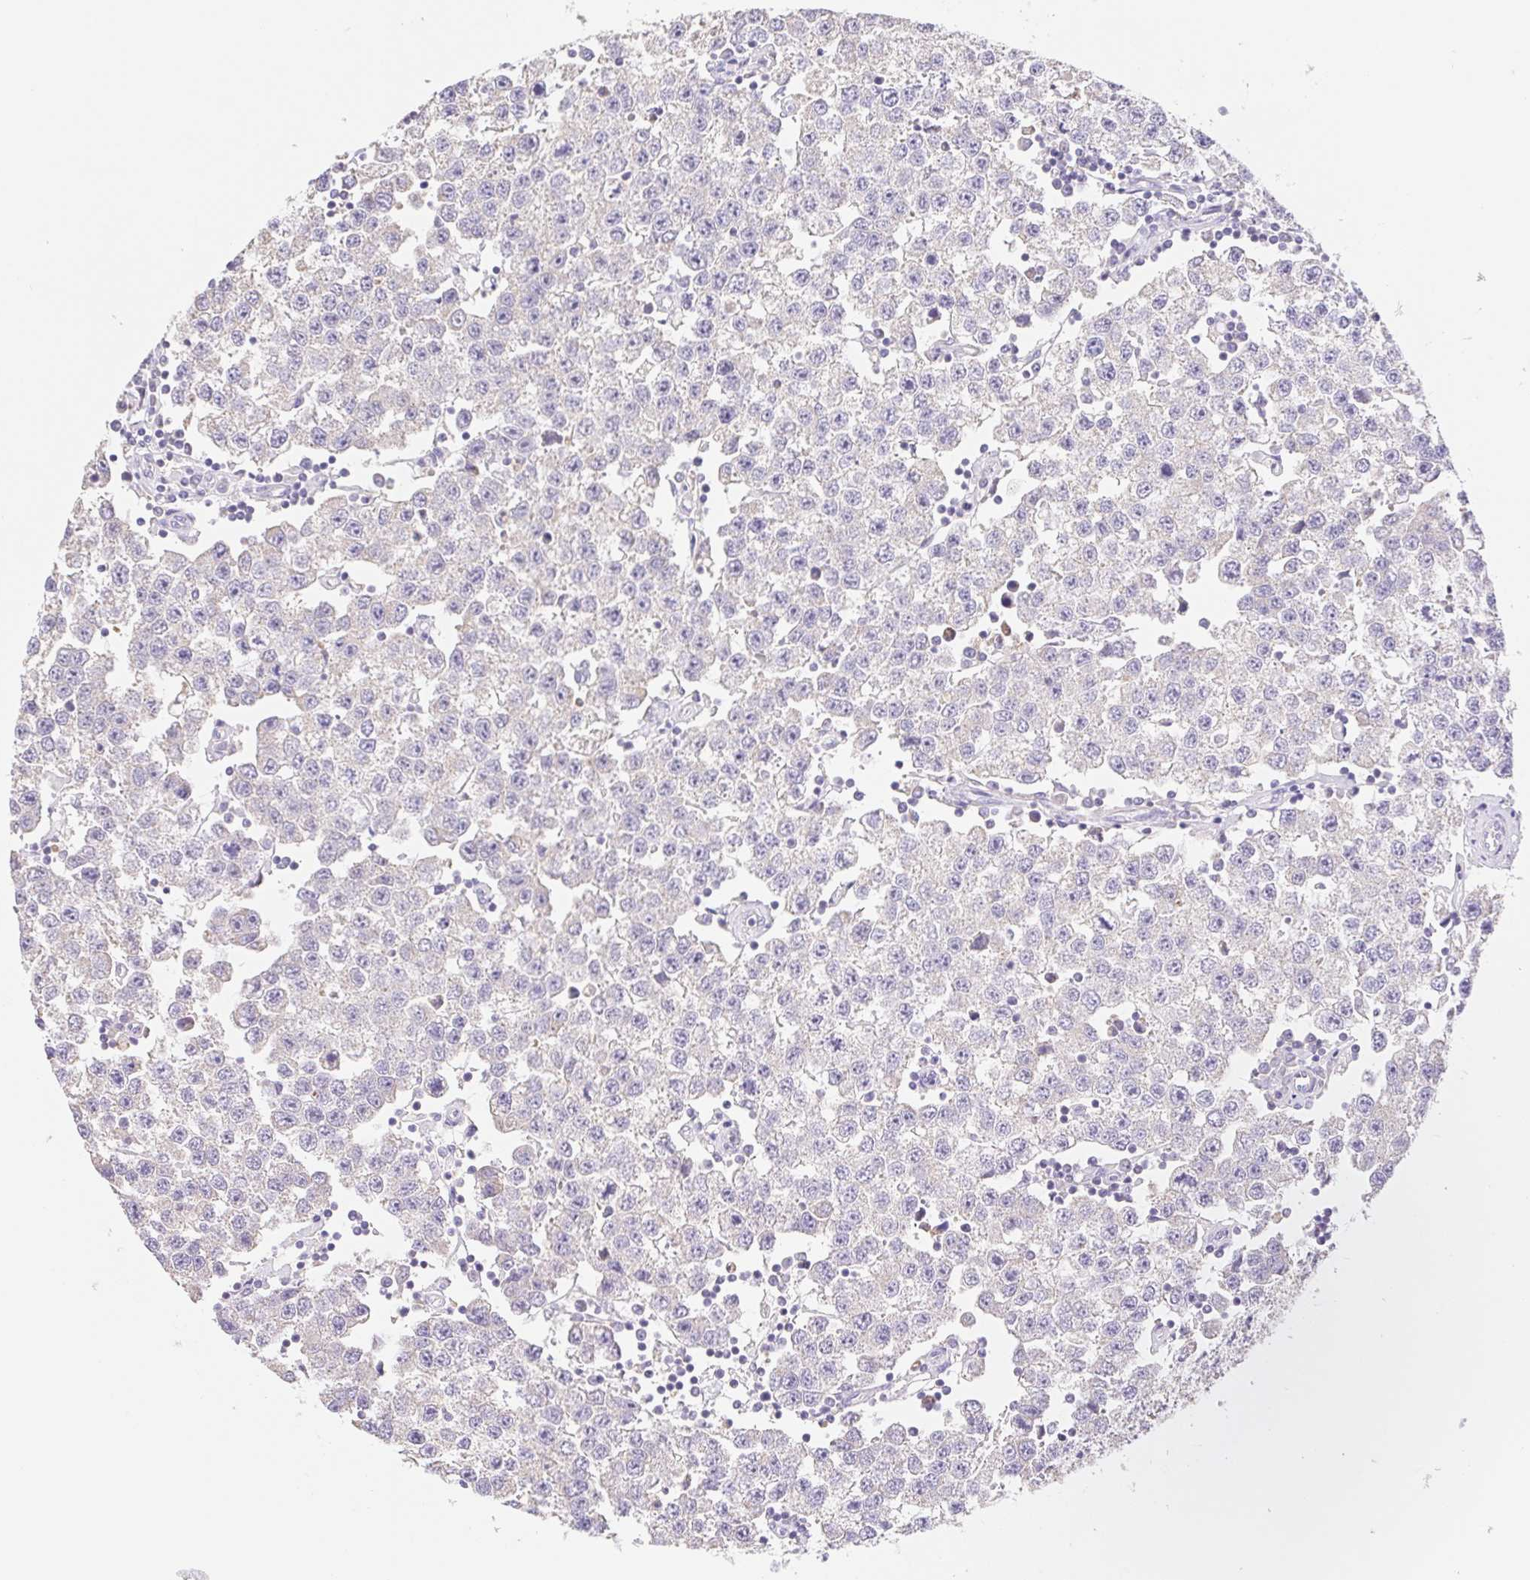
{"staining": {"intensity": "negative", "quantity": "none", "location": "none"}, "tissue": "testis cancer", "cell_type": "Tumor cells", "image_type": "cancer", "snomed": [{"axis": "morphology", "description": "Seminoma, NOS"}, {"axis": "topography", "description": "Testis"}], "caption": "A micrograph of human seminoma (testis) is negative for staining in tumor cells. (DAB (3,3'-diaminobenzidine) immunohistochemistry (IHC) visualized using brightfield microscopy, high magnification).", "gene": "FKBP6", "patient": {"sex": "male", "age": 34}}